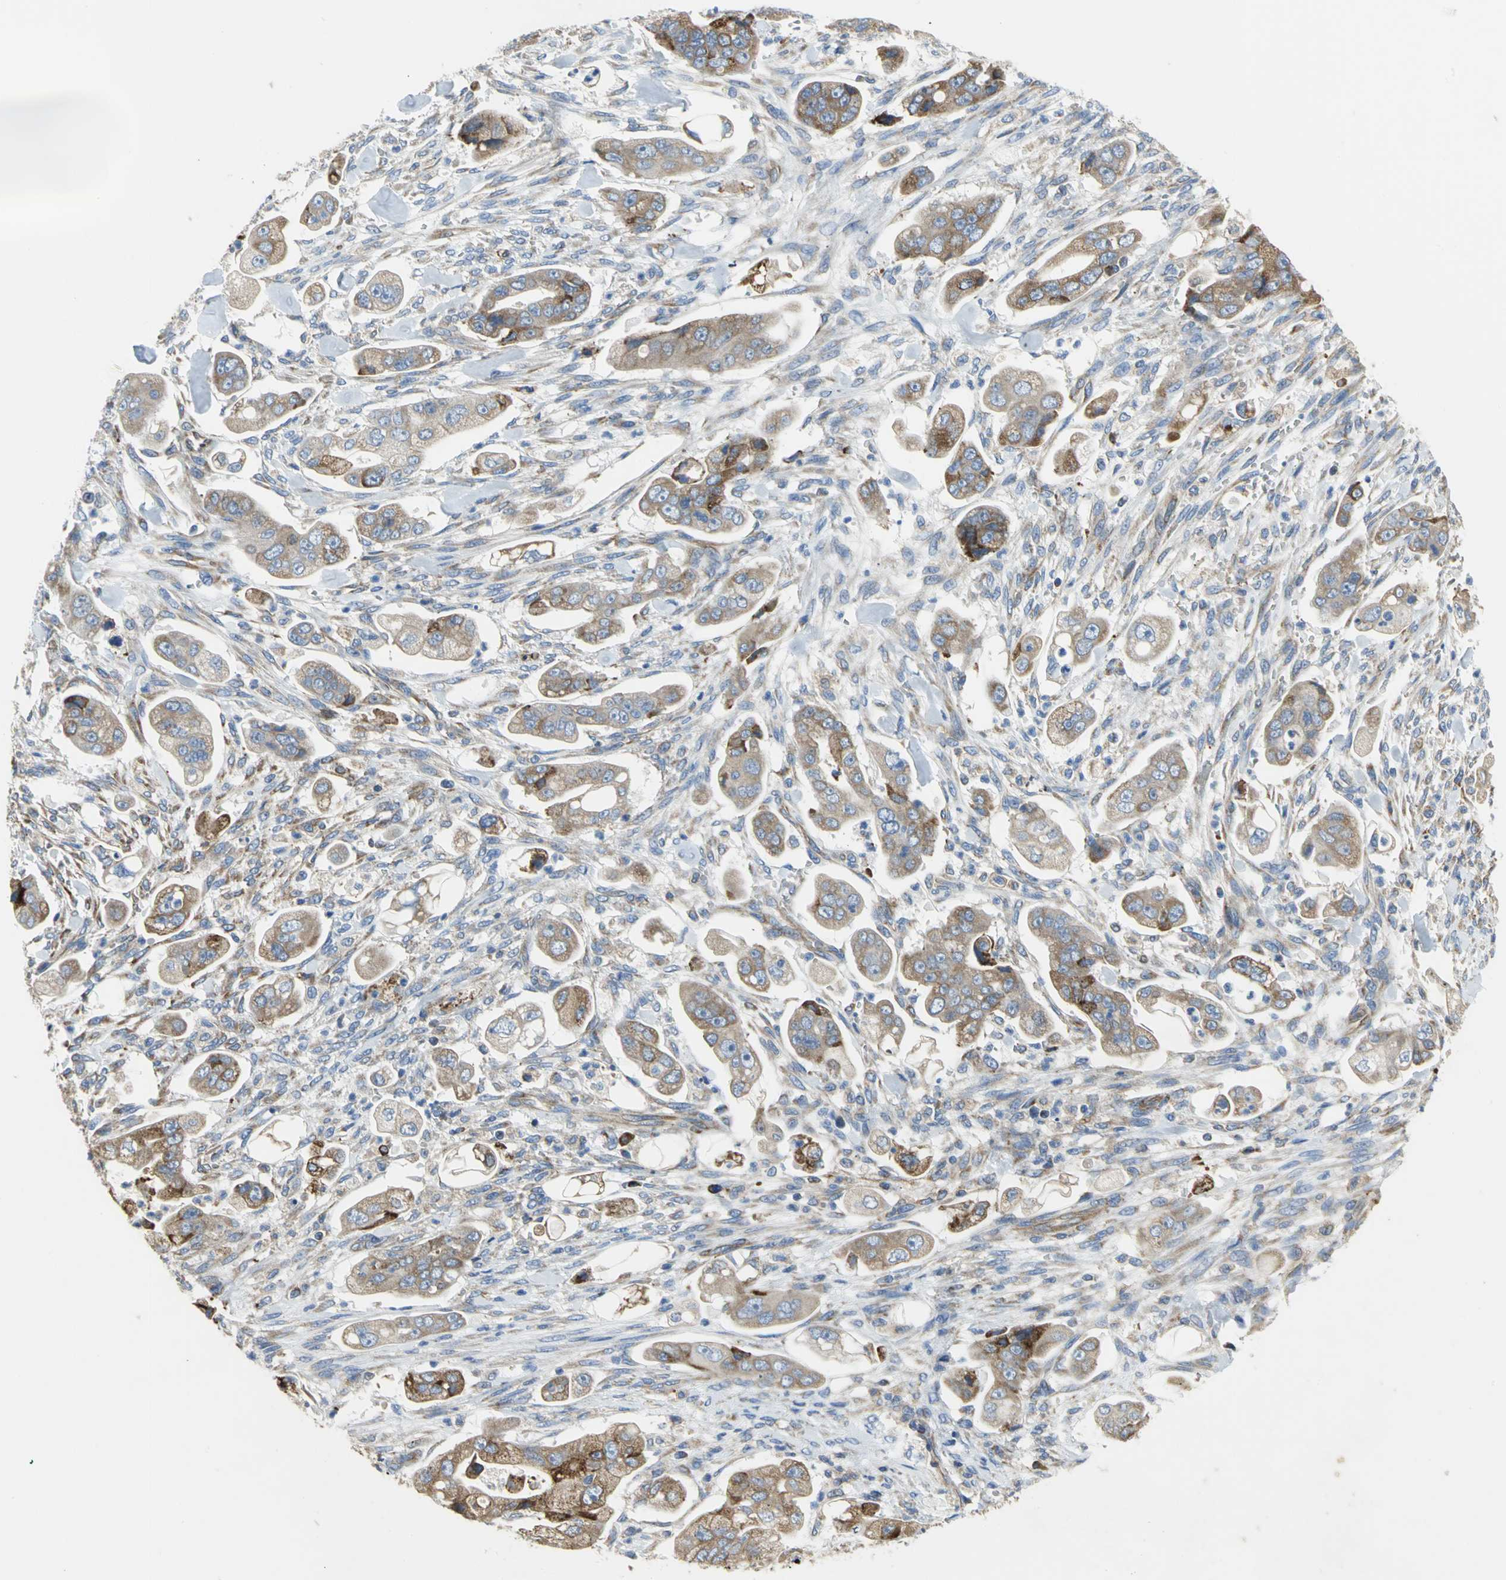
{"staining": {"intensity": "strong", "quantity": ">75%", "location": "cytoplasmic/membranous"}, "tissue": "stomach cancer", "cell_type": "Tumor cells", "image_type": "cancer", "snomed": [{"axis": "morphology", "description": "Adenocarcinoma, NOS"}, {"axis": "topography", "description": "Stomach"}], "caption": "Human stomach cancer stained with a brown dye displays strong cytoplasmic/membranous positive expression in about >75% of tumor cells.", "gene": "TULP4", "patient": {"sex": "male", "age": 62}}